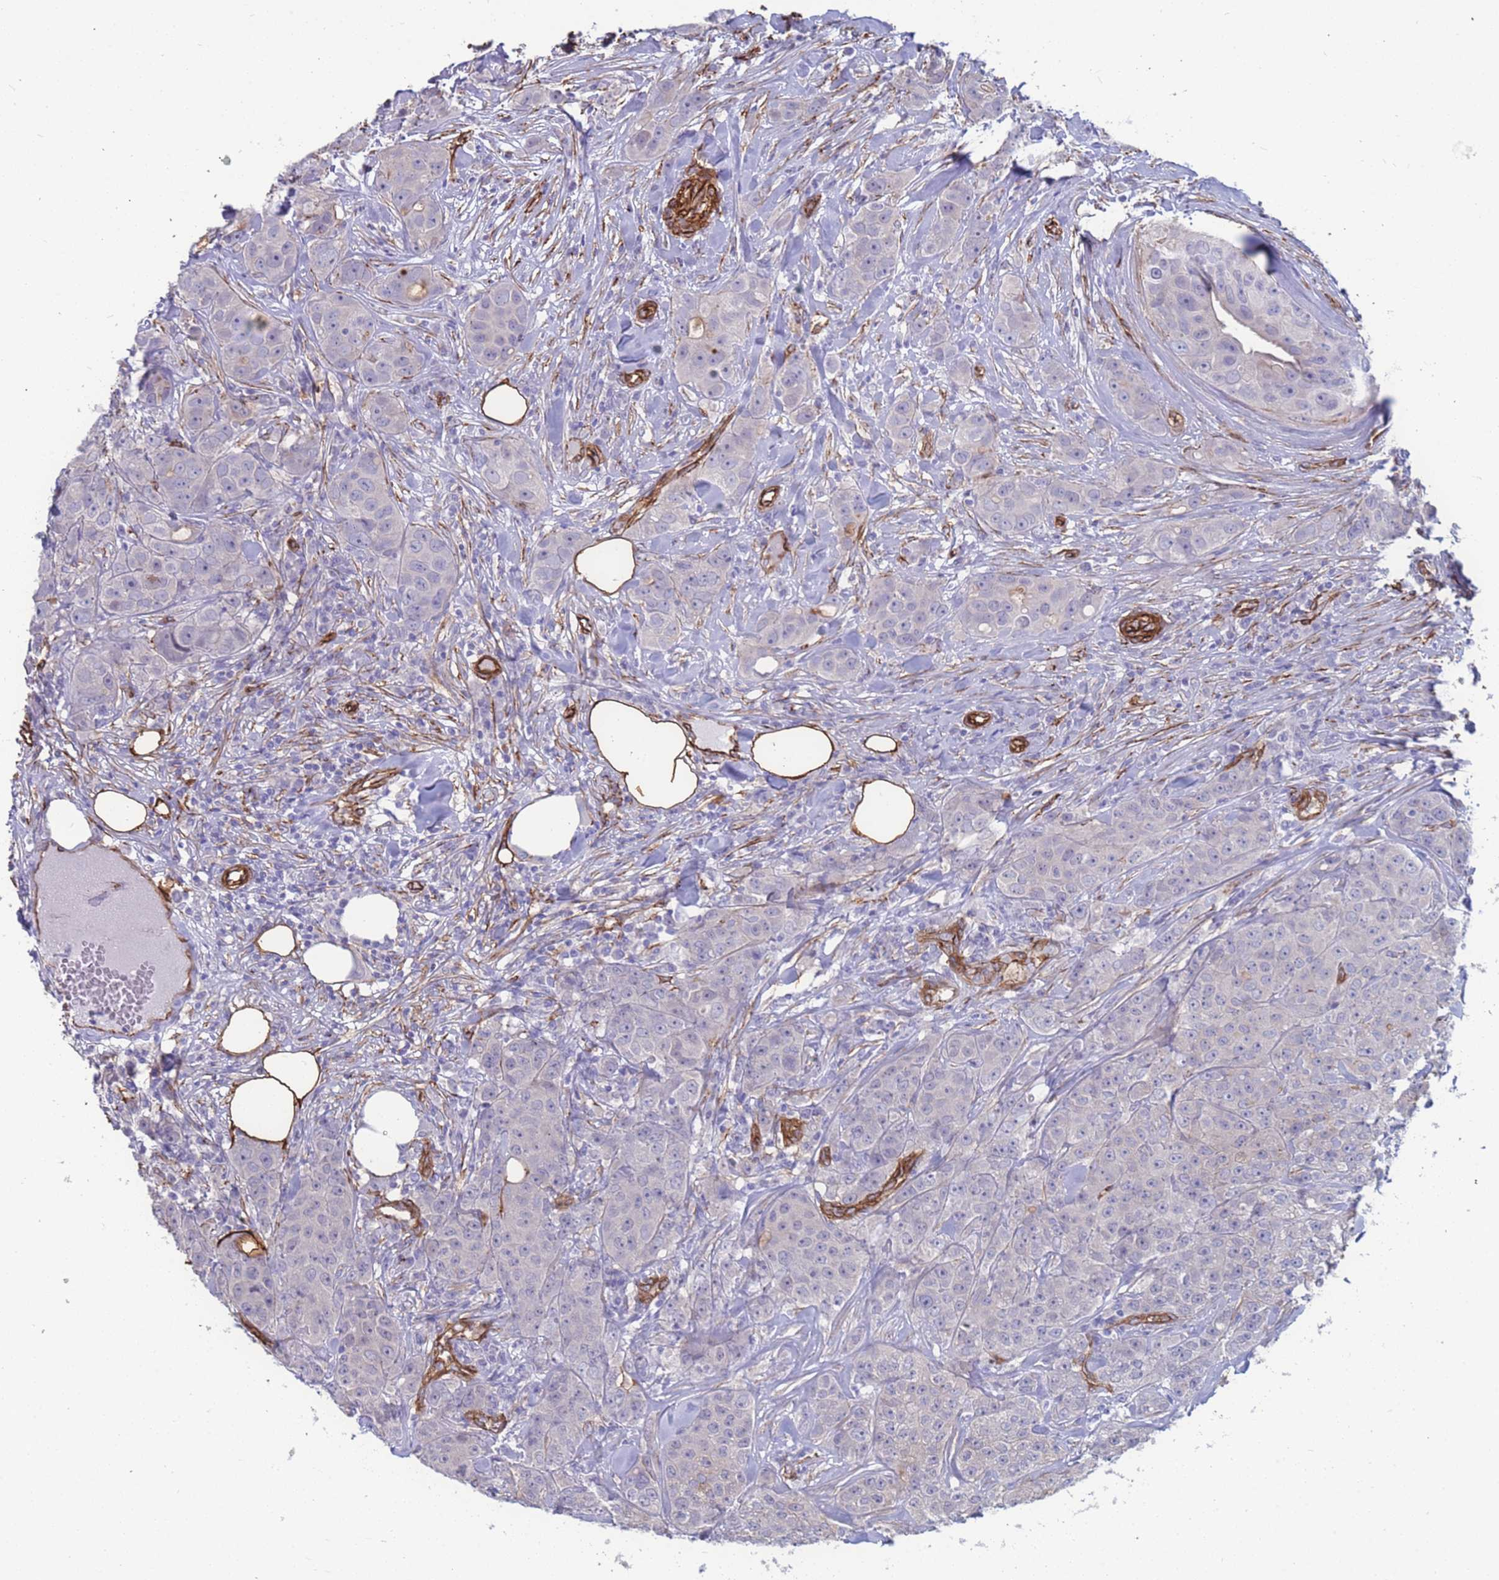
{"staining": {"intensity": "negative", "quantity": "none", "location": "none"}, "tissue": "breast cancer", "cell_type": "Tumor cells", "image_type": "cancer", "snomed": [{"axis": "morphology", "description": "Duct carcinoma"}, {"axis": "topography", "description": "Breast"}], "caption": "High power microscopy micrograph of an immunohistochemistry (IHC) micrograph of breast cancer (infiltrating ductal carcinoma), revealing no significant expression in tumor cells.", "gene": "EHD2", "patient": {"sex": "female", "age": 43}}